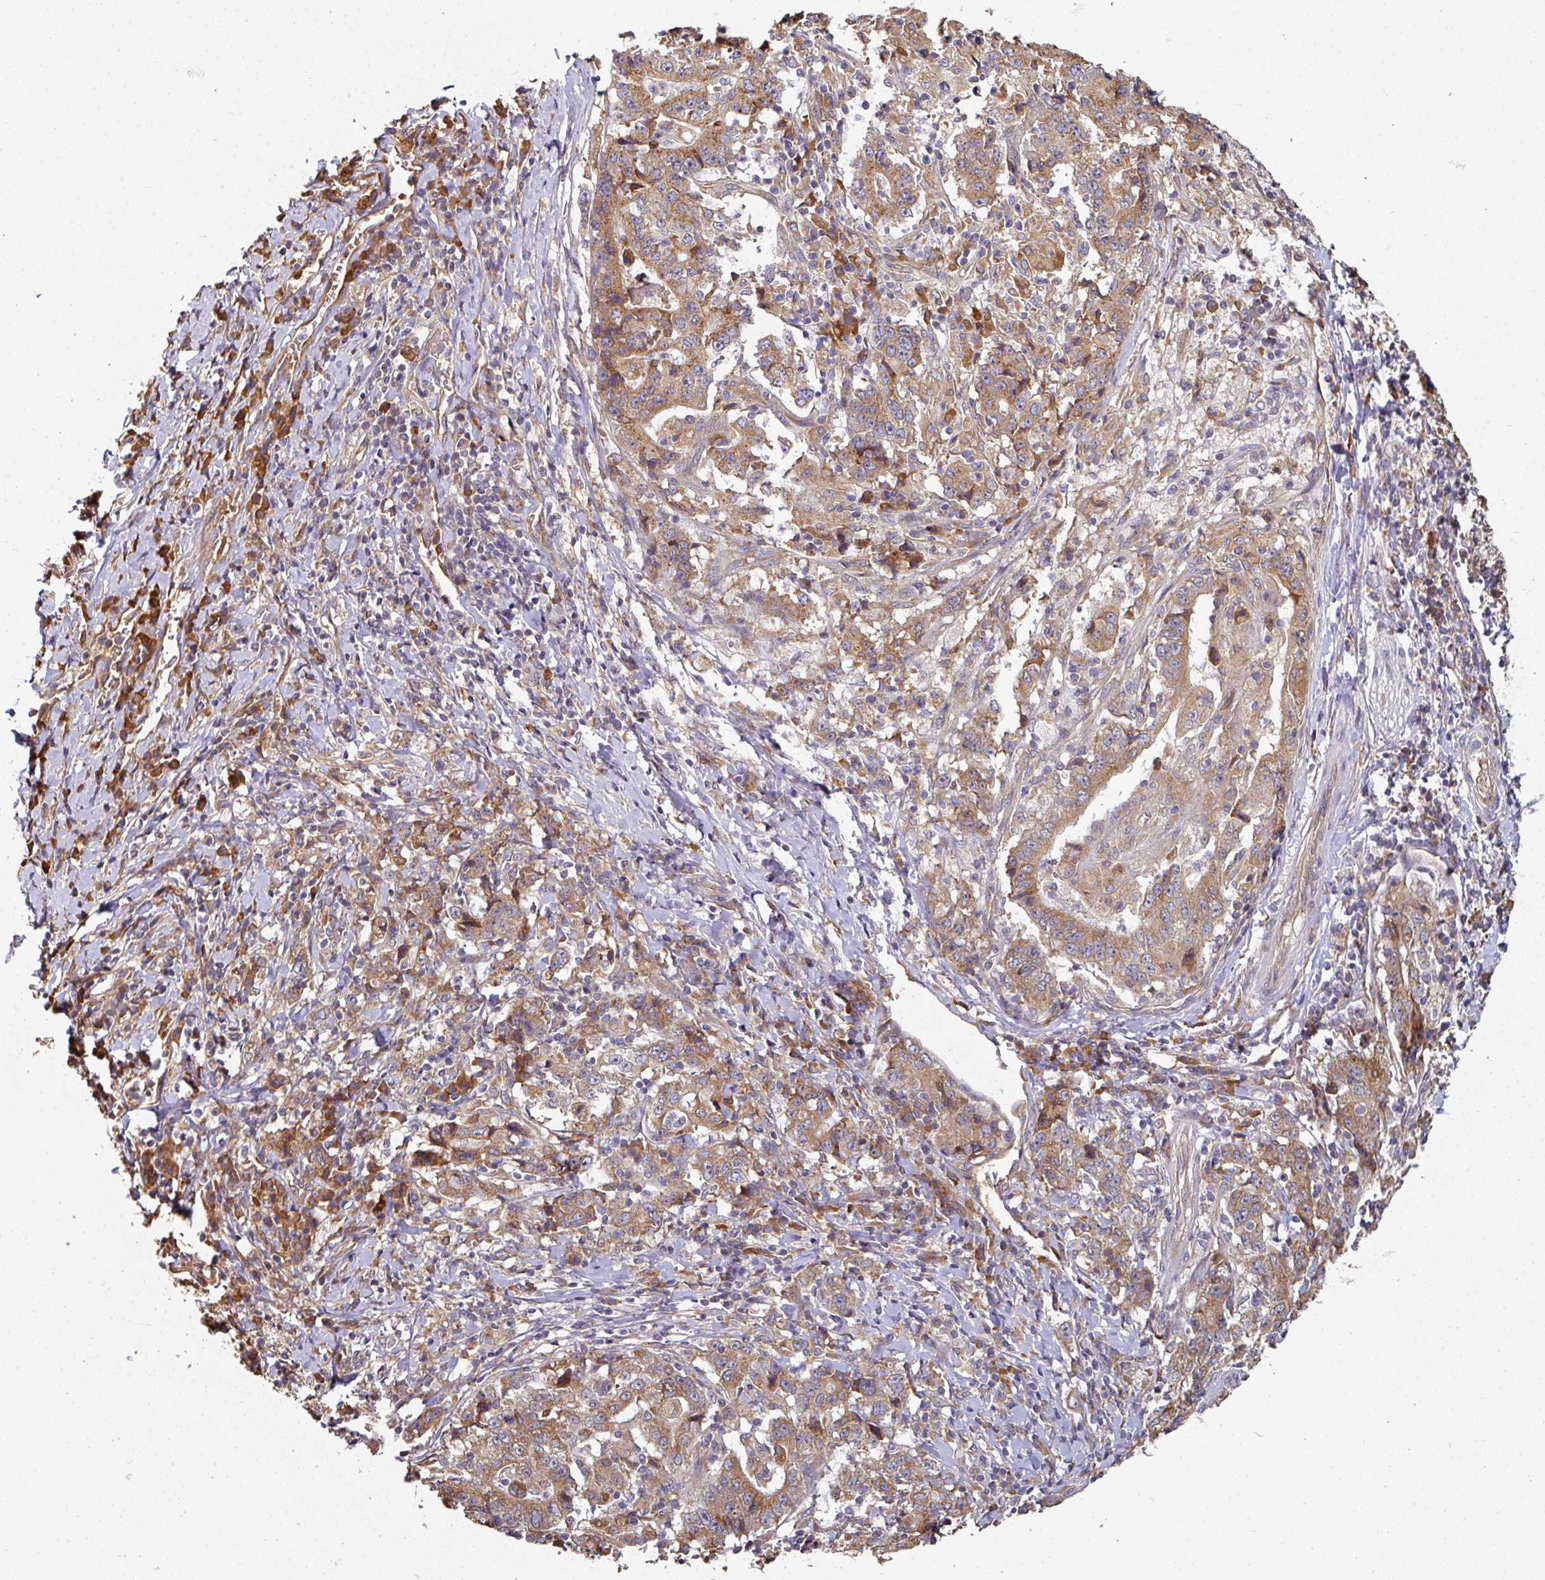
{"staining": {"intensity": "moderate", "quantity": ">75%", "location": "cytoplasmic/membranous"}, "tissue": "stomach cancer", "cell_type": "Tumor cells", "image_type": "cancer", "snomed": [{"axis": "morphology", "description": "Normal tissue, NOS"}, {"axis": "morphology", "description": "Adenocarcinoma, NOS"}, {"axis": "topography", "description": "Stomach, upper"}, {"axis": "topography", "description": "Stomach"}], "caption": "Tumor cells reveal moderate cytoplasmic/membranous staining in approximately >75% of cells in adenocarcinoma (stomach).", "gene": "EDEM2", "patient": {"sex": "male", "age": 59}}